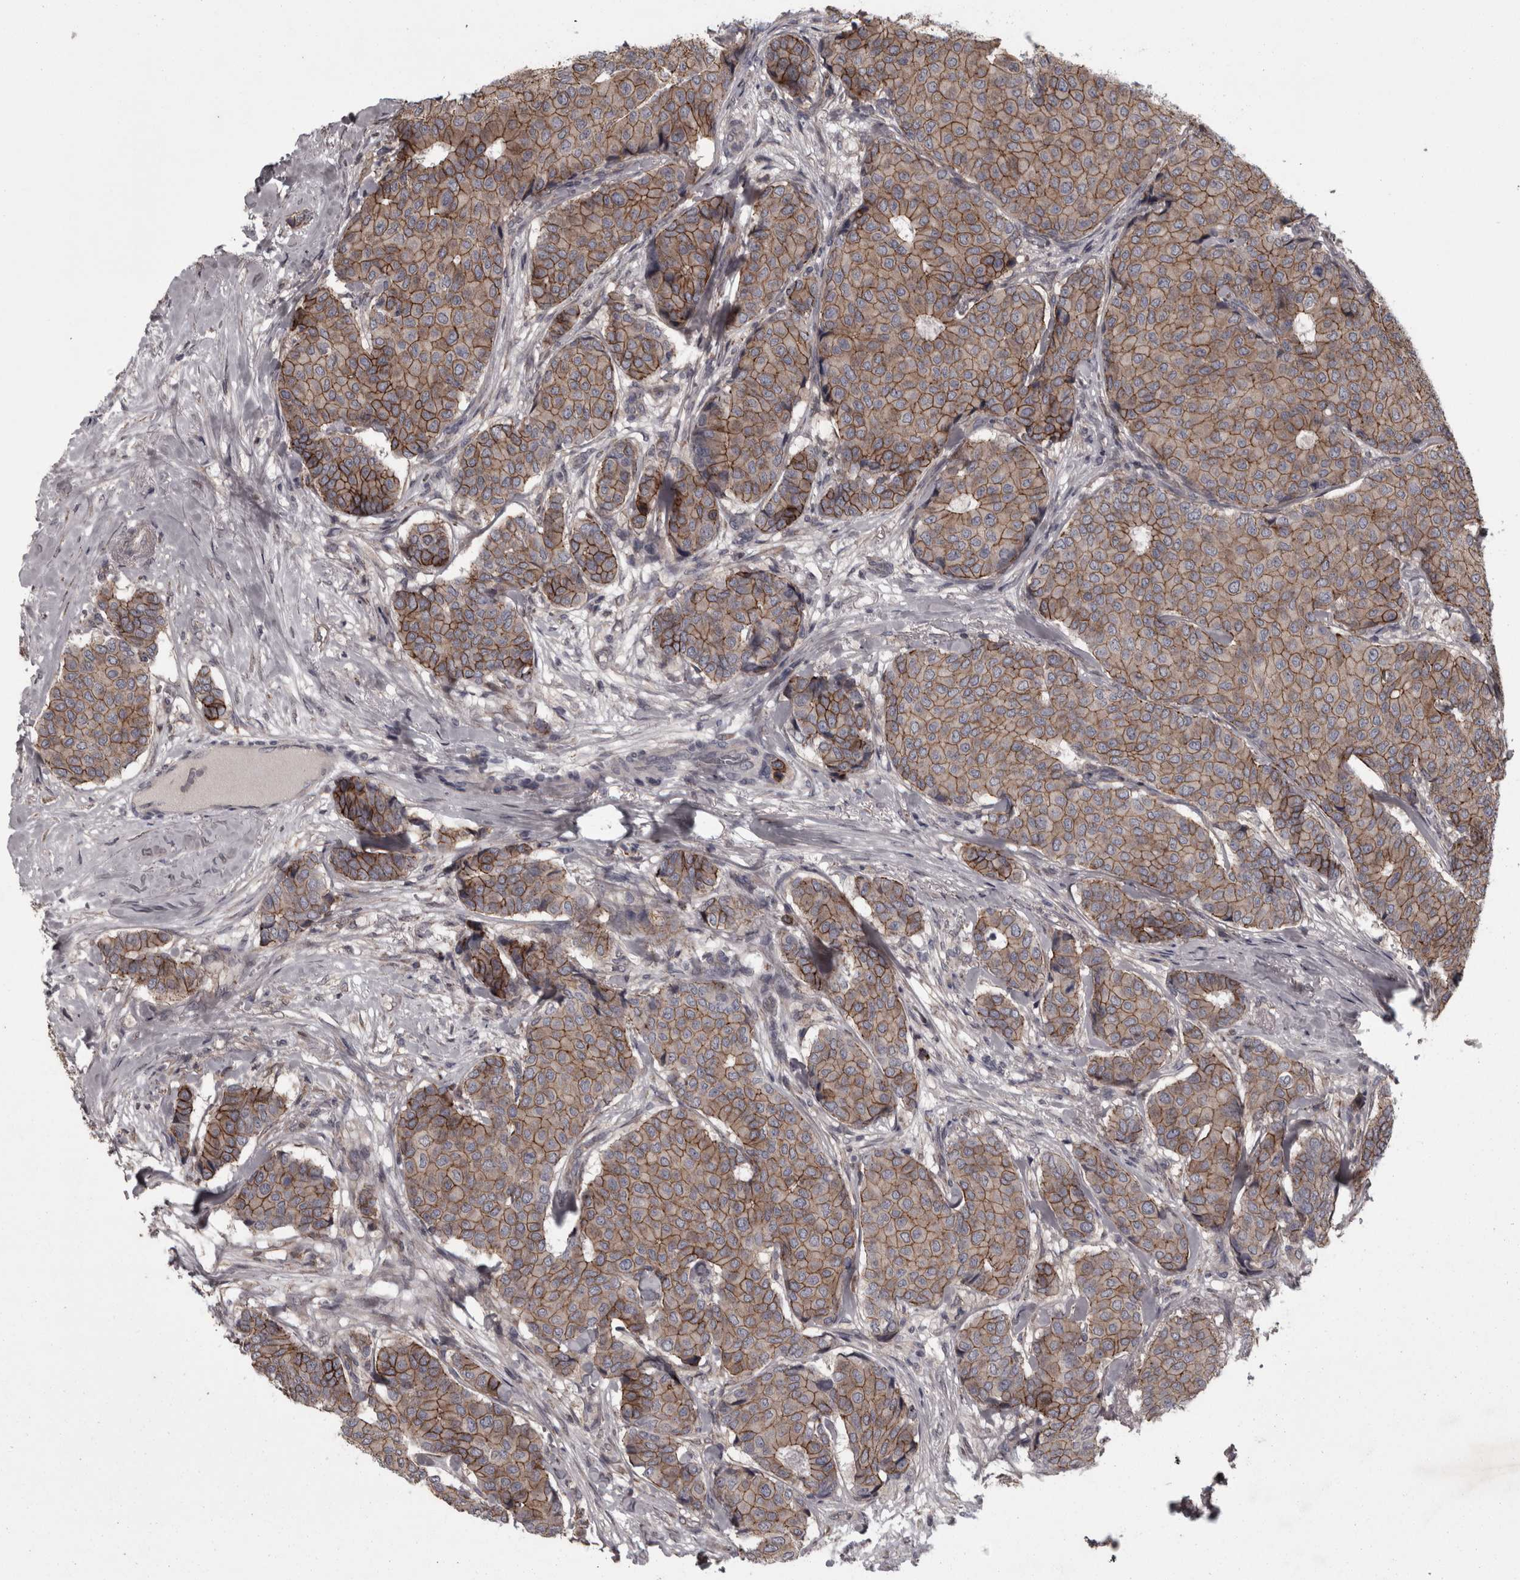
{"staining": {"intensity": "moderate", "quantity": ">75%", "location": "cytoplasmic/membranous"}, "tissue": "breast cancer", "cell_type": "Tumor cells", "image_type": "cancer", "snomed": [{"axis": "morphology", "description": "Duct carcinoma"}, {"axis": "topography", "description": "Breast"}], "caption": "Moderate cytoplasmic/membranous expression for a protein is seen in approximately >75% of tumor cells of breast cancer using immunohistochemistry.", "gene": "PCDH17", "patient": {"sex": "female", "age": 75}}